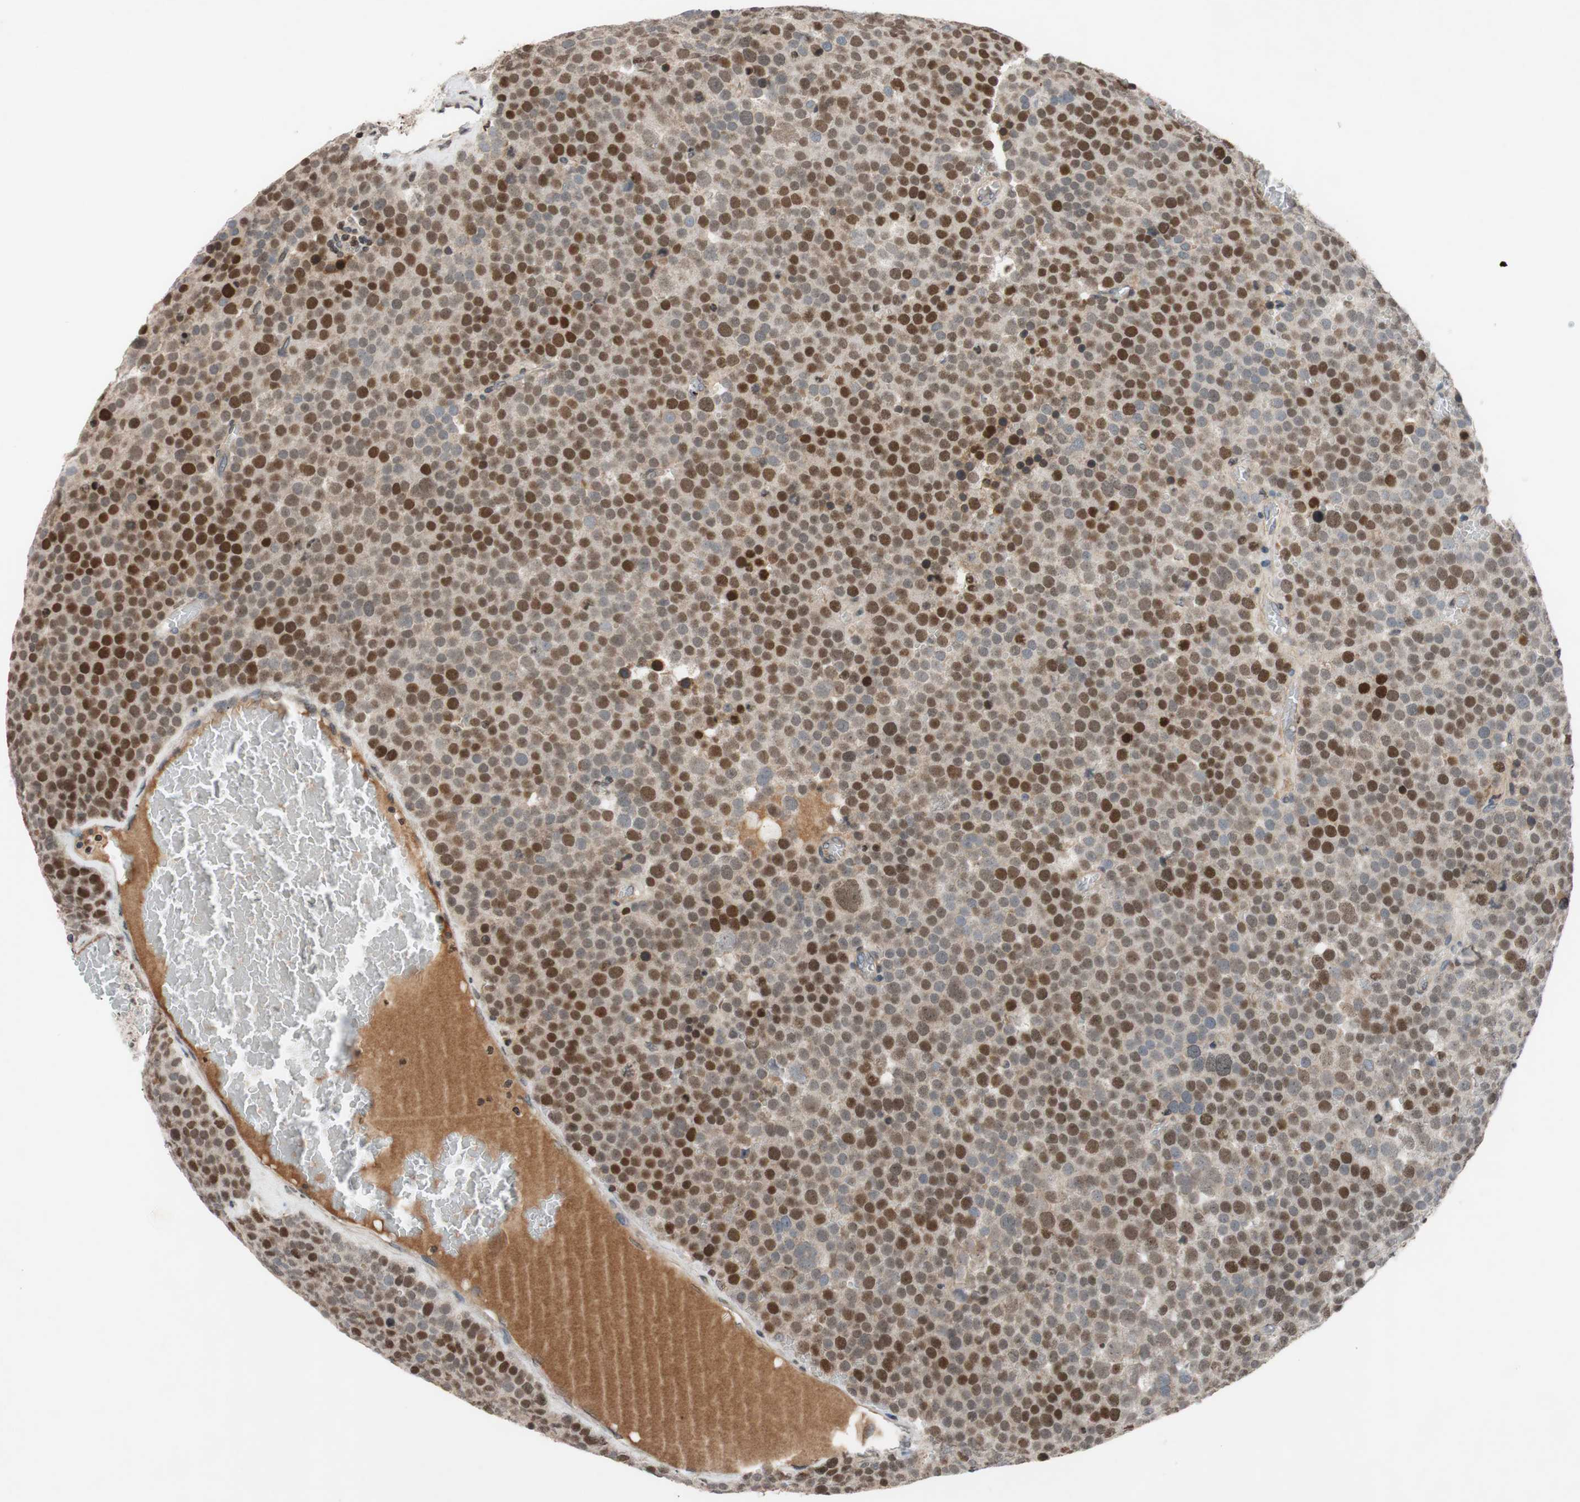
{"staining": {"intensity": "moderate", "quantity": "25%-75%", "location": "nuclear"}, "tissue": "testis cancer", "cell_type": "Tumor cells", "image_type": "cancer", "snomed": [{"axis": "morphology", "description": "Seminoma, NOS"}, {"axis": "topography", "description": "Testis"}], "caption": "Protein expression analysis of human testis cancer reveals moderate nuclear staining in about 25%-75% of tumor cells.", "gene": "MCM6", "patient": {"sex": "male", "age": 71}}